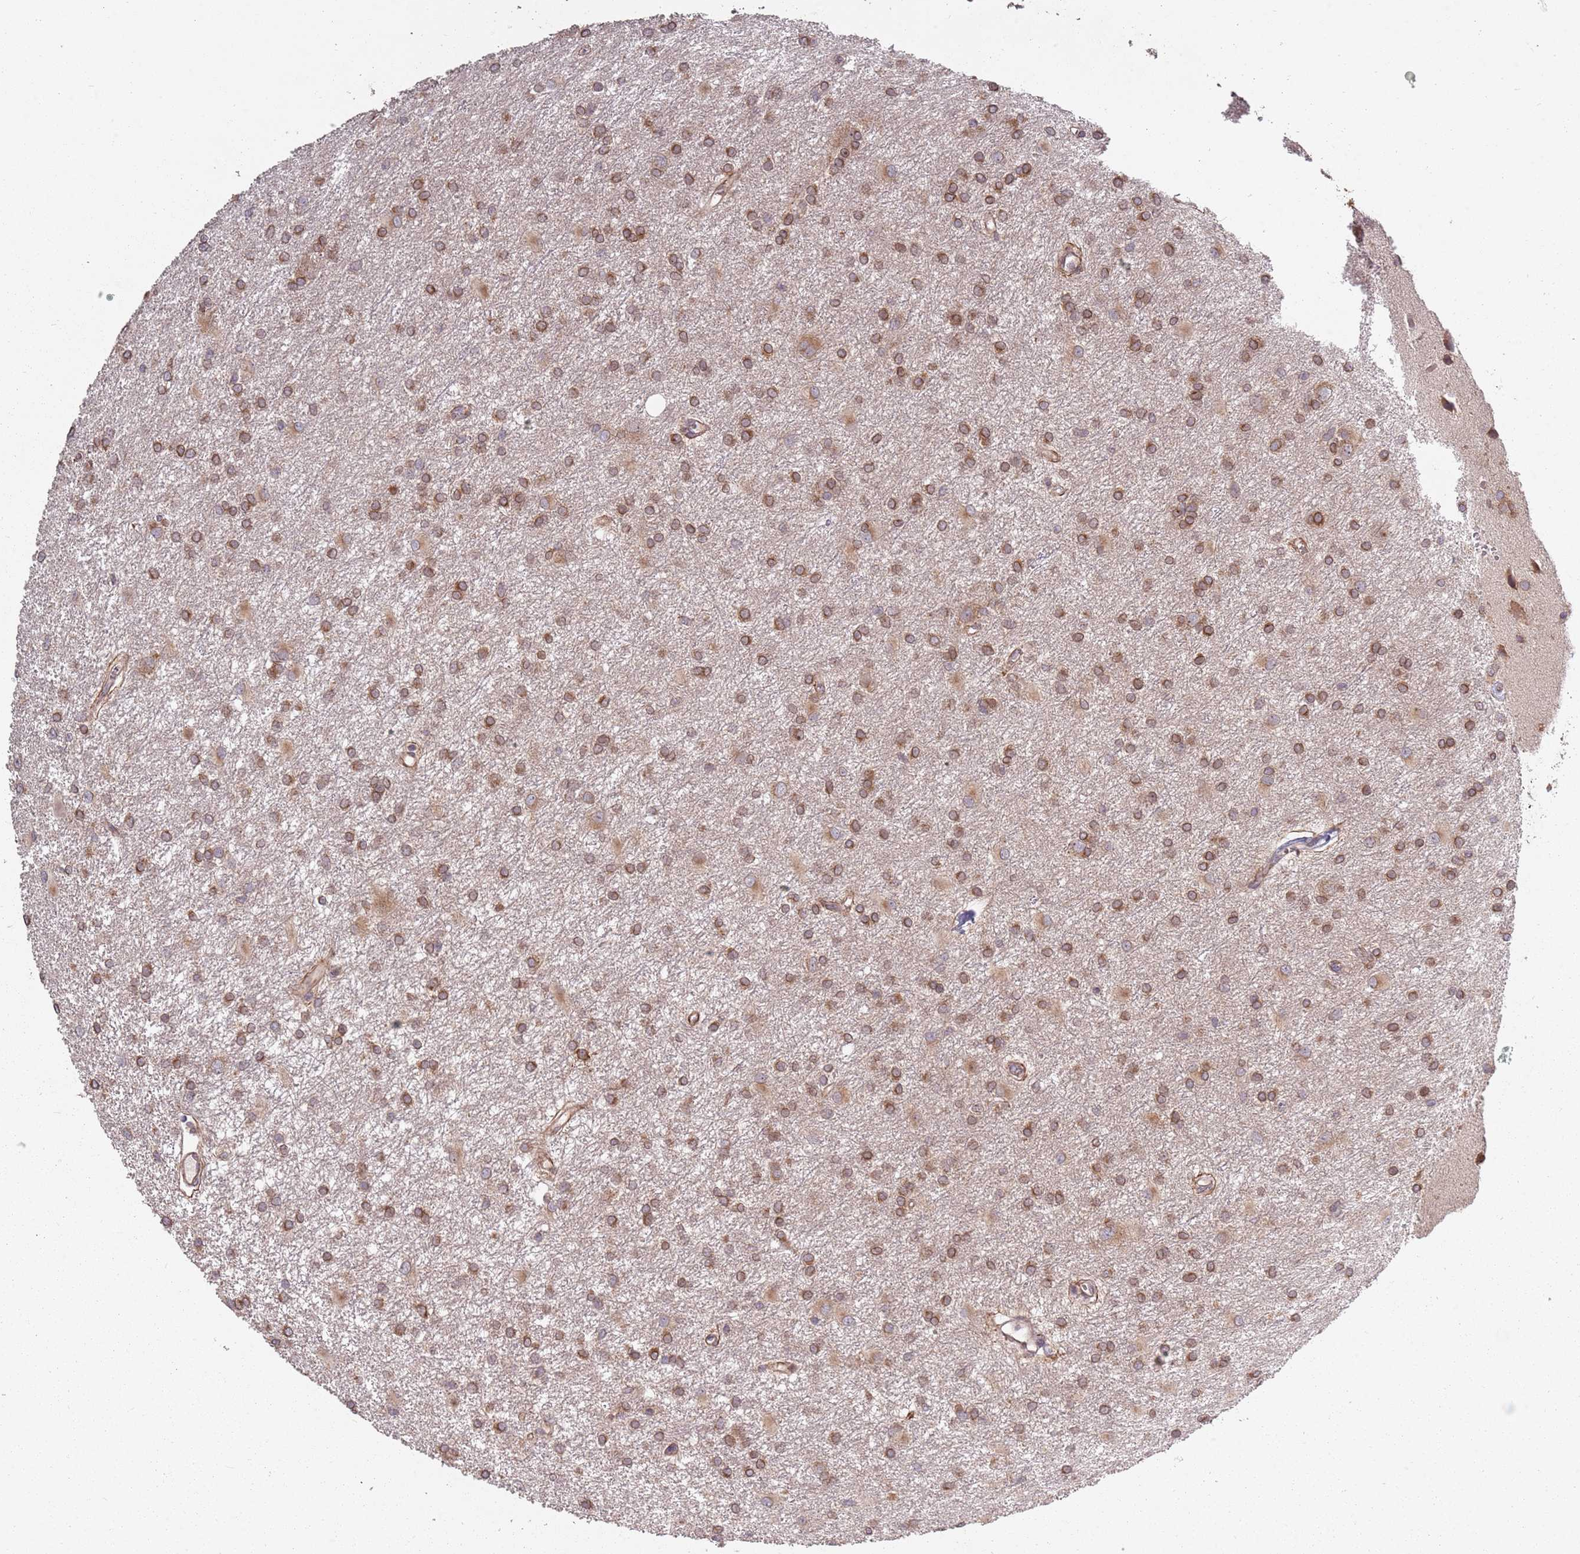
{"staining": {"intensity": "moderate", "quantity": ">75%", "location": "cytoplasmic/membranous"}, "tissue": "glioma", "cell_type": "Tumor cells", "image_type": "cancer", "snomed": [{"axis": "morphology", "description": "Glioma, malignant, High grade"}, {"axis": "topography", "description": "Brain"}], "caption": "Immunohistochemical staining of human glioma displays medium levels of moderate cytoplasmic/membranous expression in about >75% of tumor cells. (DAB (3,3'-diaminobenzidine) IHC, brown staining for protein, blue staining for nuclei).", "gene": "PLD6", "patient": {"sex": "female", "age": 50}}